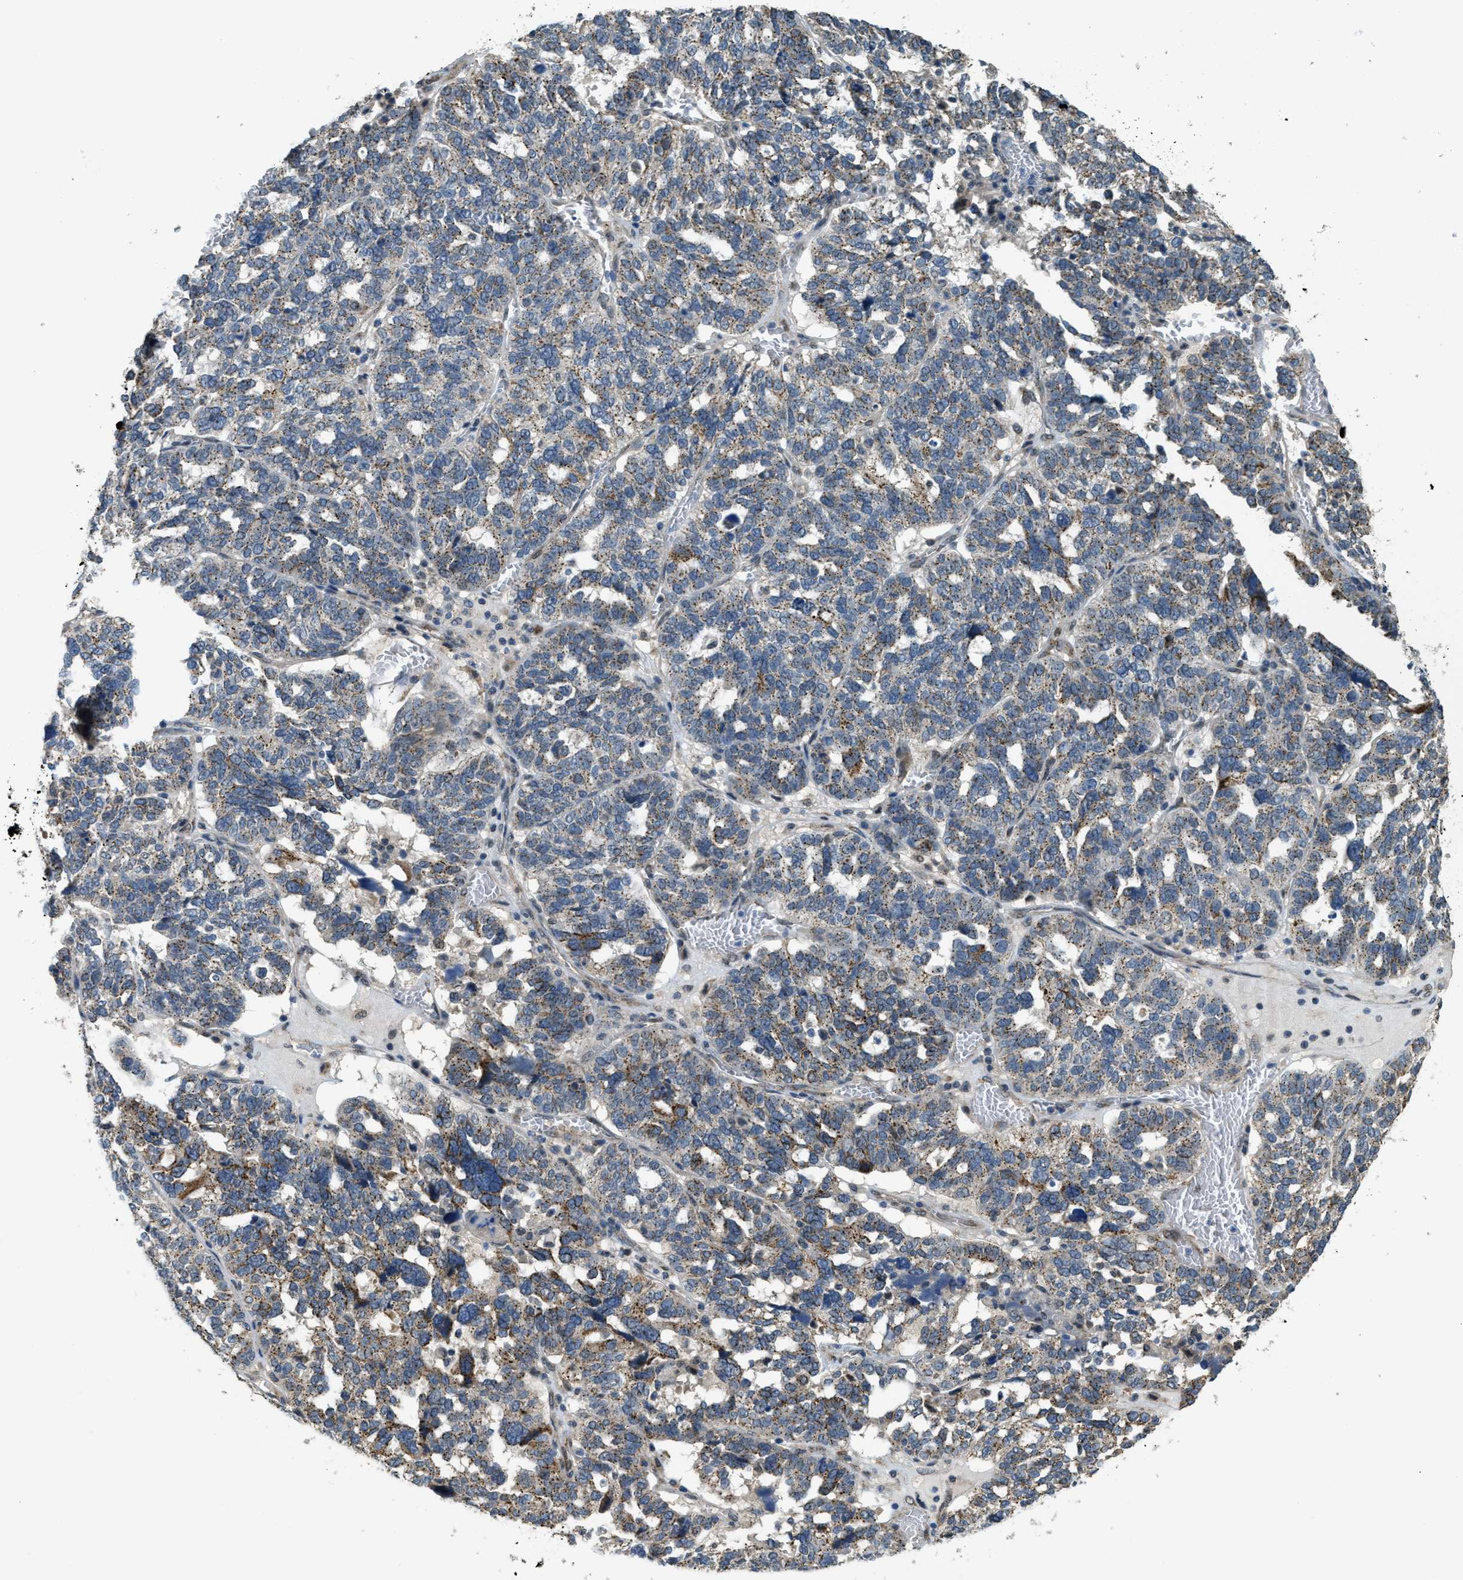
{"staining": {"intensity": "moderate", "quantity": ">75%", "location": "cytoplasmic/membranous"}, "tissue": "ovarian cancer", "cell_type": "Tumor cells", "image_type": "cancer", "snomed": [{"axis": "morphology", "description": "Cystadenocarcinoma, serous, NOS"}, {"axis": "topography", "description": "Ovary"}], "caption": "Ovarian cancer stained with a brown dye displays moderate cytoplasmic/membranous positive expression in approximately >75% of tumor cells.", "gene": "IPO7", "patient": {"sex": "female", "age": 59}}